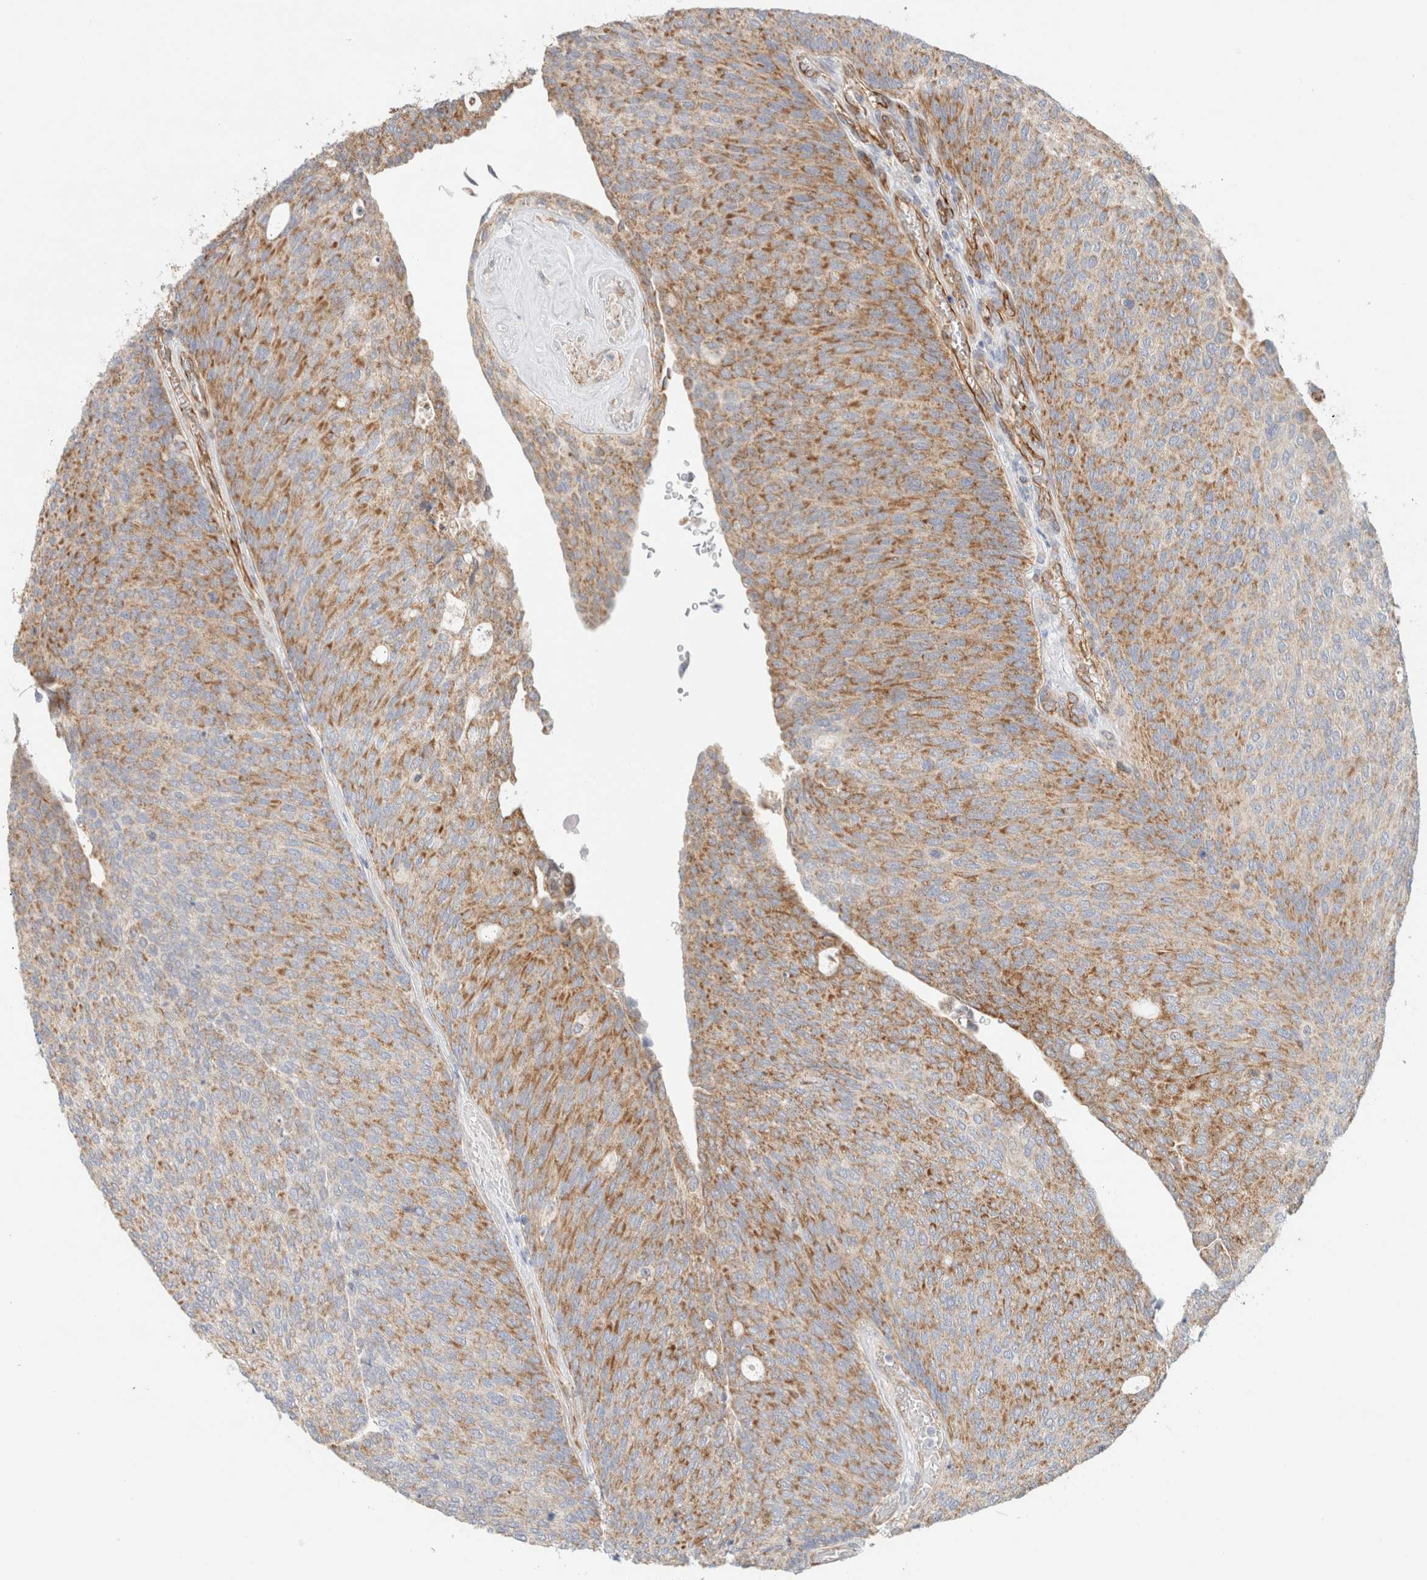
{"staining": {"intensity": "moderate", "quantity": ">75%", "location": "cytoplasmic/membranous"}, "tissue": "urothelial cancer", "cell_type": "Tumor cells", "image_type": "cancer", "snomed": [{"axis": "morphology", "description": "Urothelial carcinoma, Low grade"}, {"axis": "topography", "description": "Urinary bladder"}], "caption": "Urothelial cancer stained with immunohistochemistry (IHC) exhibits moderate cytoplasmic/membranous staining in about >75% of tumor cells. The staining was performed using DAB (3,3'-diaminobenzidine) to visualize the protein expression in brown, while the nuclei were stained in blue with hematoxylin (Magnification: 20x).", "gene": "MRM3", "patient": {"sex": "female", "age": 79}}